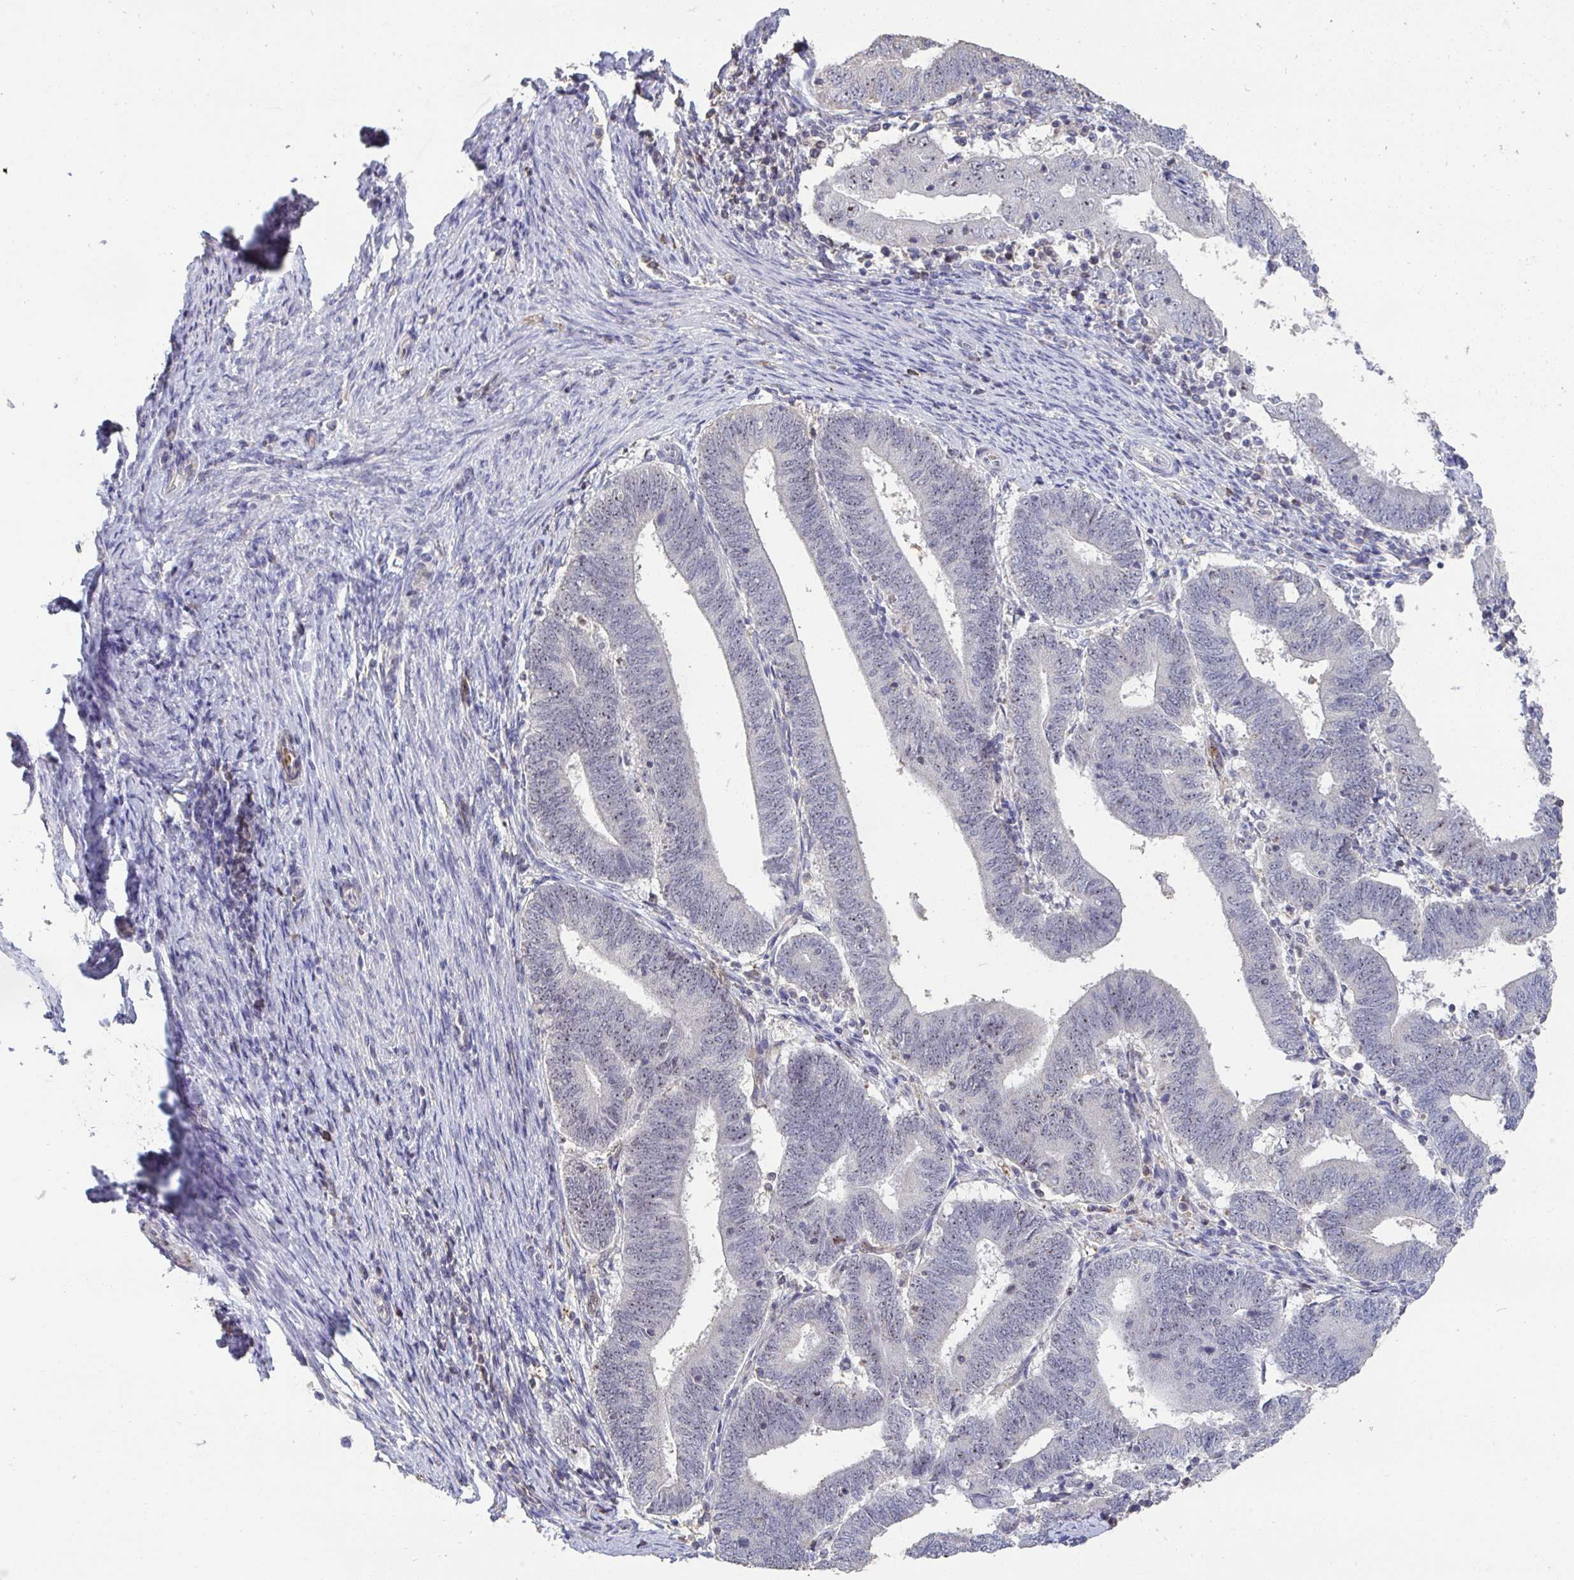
{"staining": {"intensity": "moderate", "quantity": "<25%", "location": "nuclear"}, "tissue": "endometrial cancer", "cell_type": "Tumor cells", "image_type": "cancer", "snomed": [{"axis": "morphology", "description": "Adenocarcinoma, NOS"}, {"axis": "topography", "description": "Endometrium"}], "caption": "Immunohistochemistry (IHC) image of neoplastic tissue: endometrial cancer stained using immunohistochemistry demonstrates low levels of moderate protein expression localized specifically in the nuclear of tumor cells, appearing as a nuclear brown color.", "gene": "SENP3", "patient": {"sex": "female", "age": 70}}